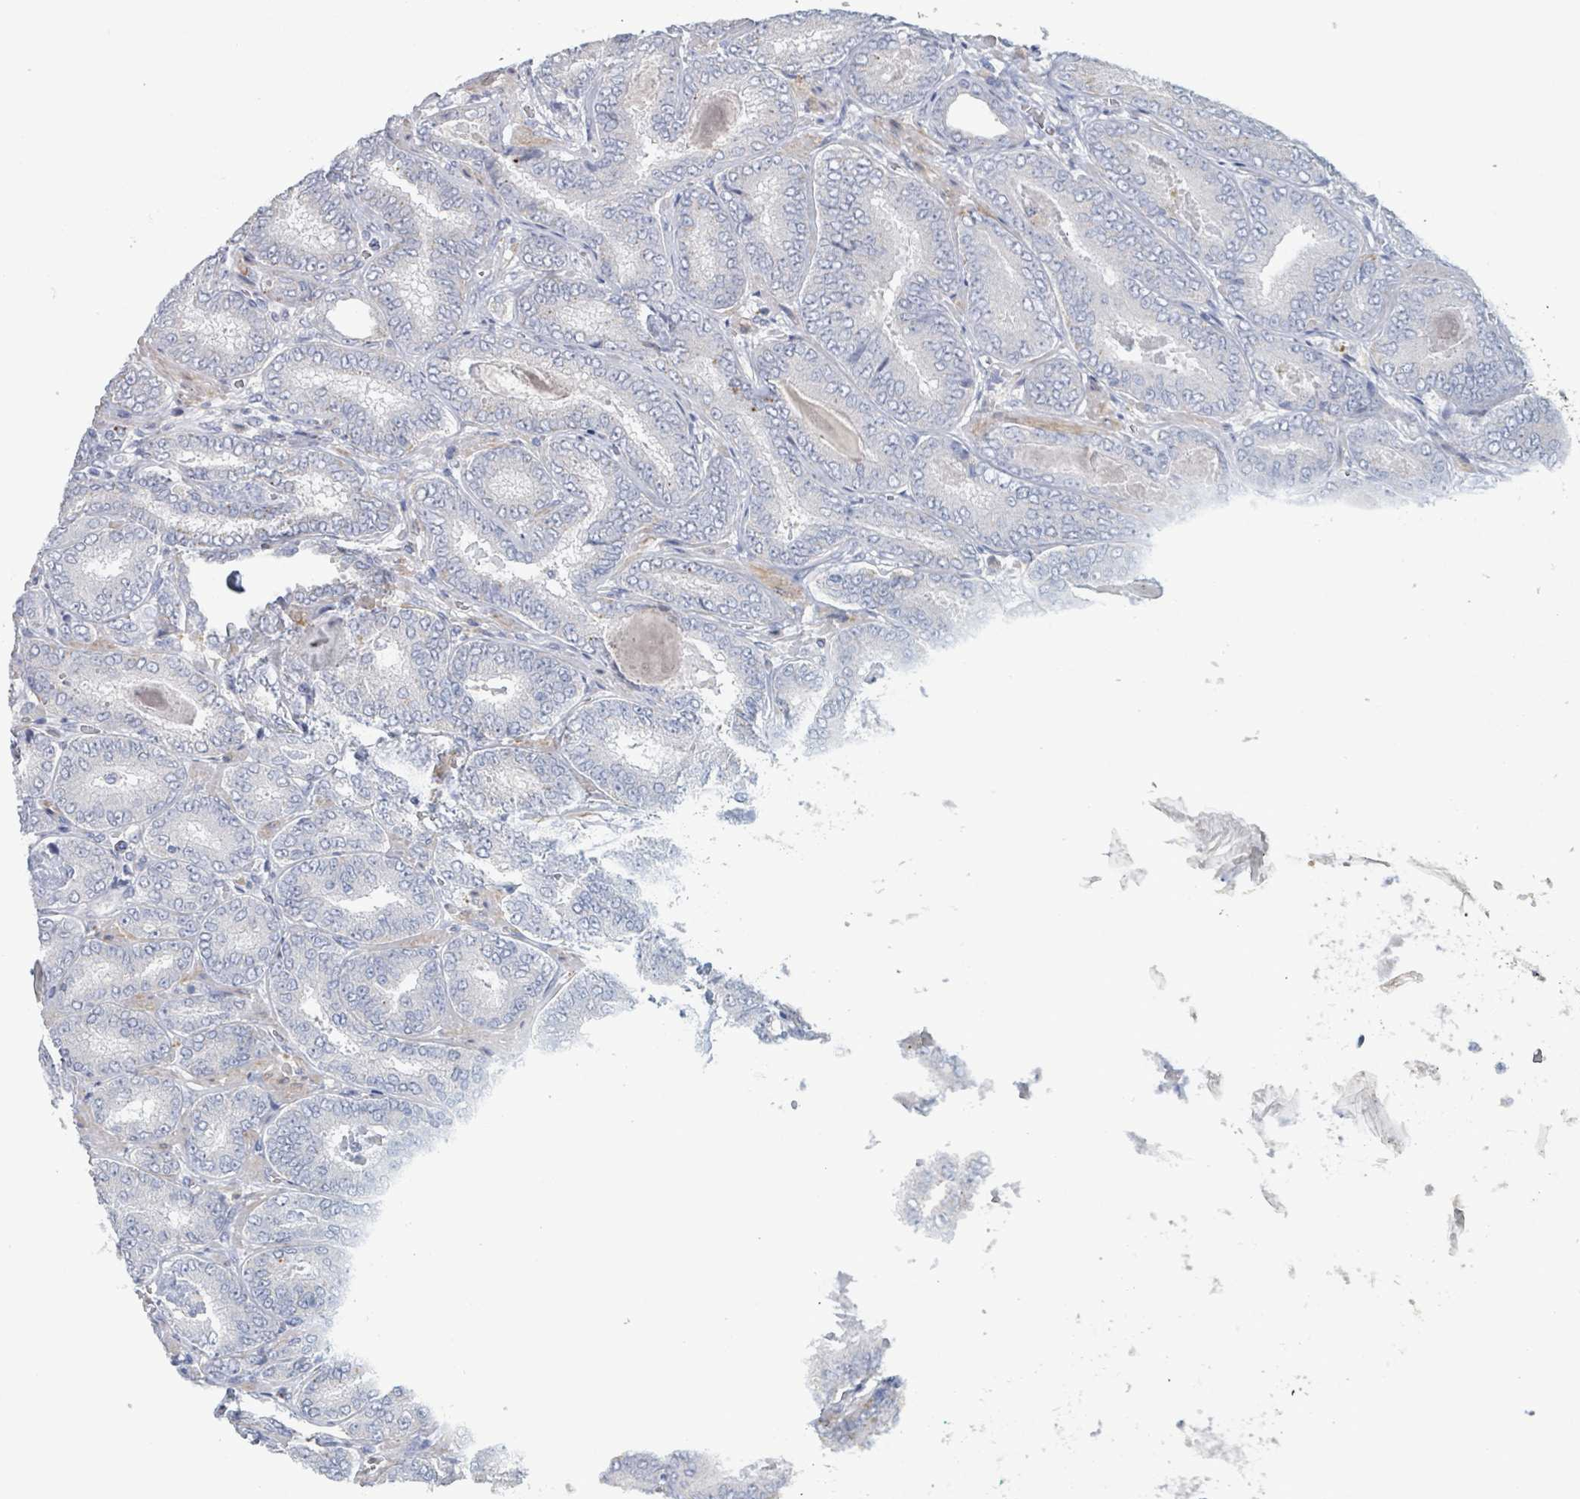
{"staining": {"intensity": "negative", "quantity": "none", "location": "none"}, "tissue": "prostate cancer", "cell_type": "Tumor cells", "image_type": "cancer", "snomed": [{"axis": "morphology", "description": "Adenocarcinoma, High grade"}, {"axis": "topography", "description": "Prostate"}], "caption": "Photomicrograph shows no protein staining in tumor cells of prostate high-grade adenocarcinoma tissue.", "gene": "PKLR", "patient": {"sex": "male", "age": 72}}